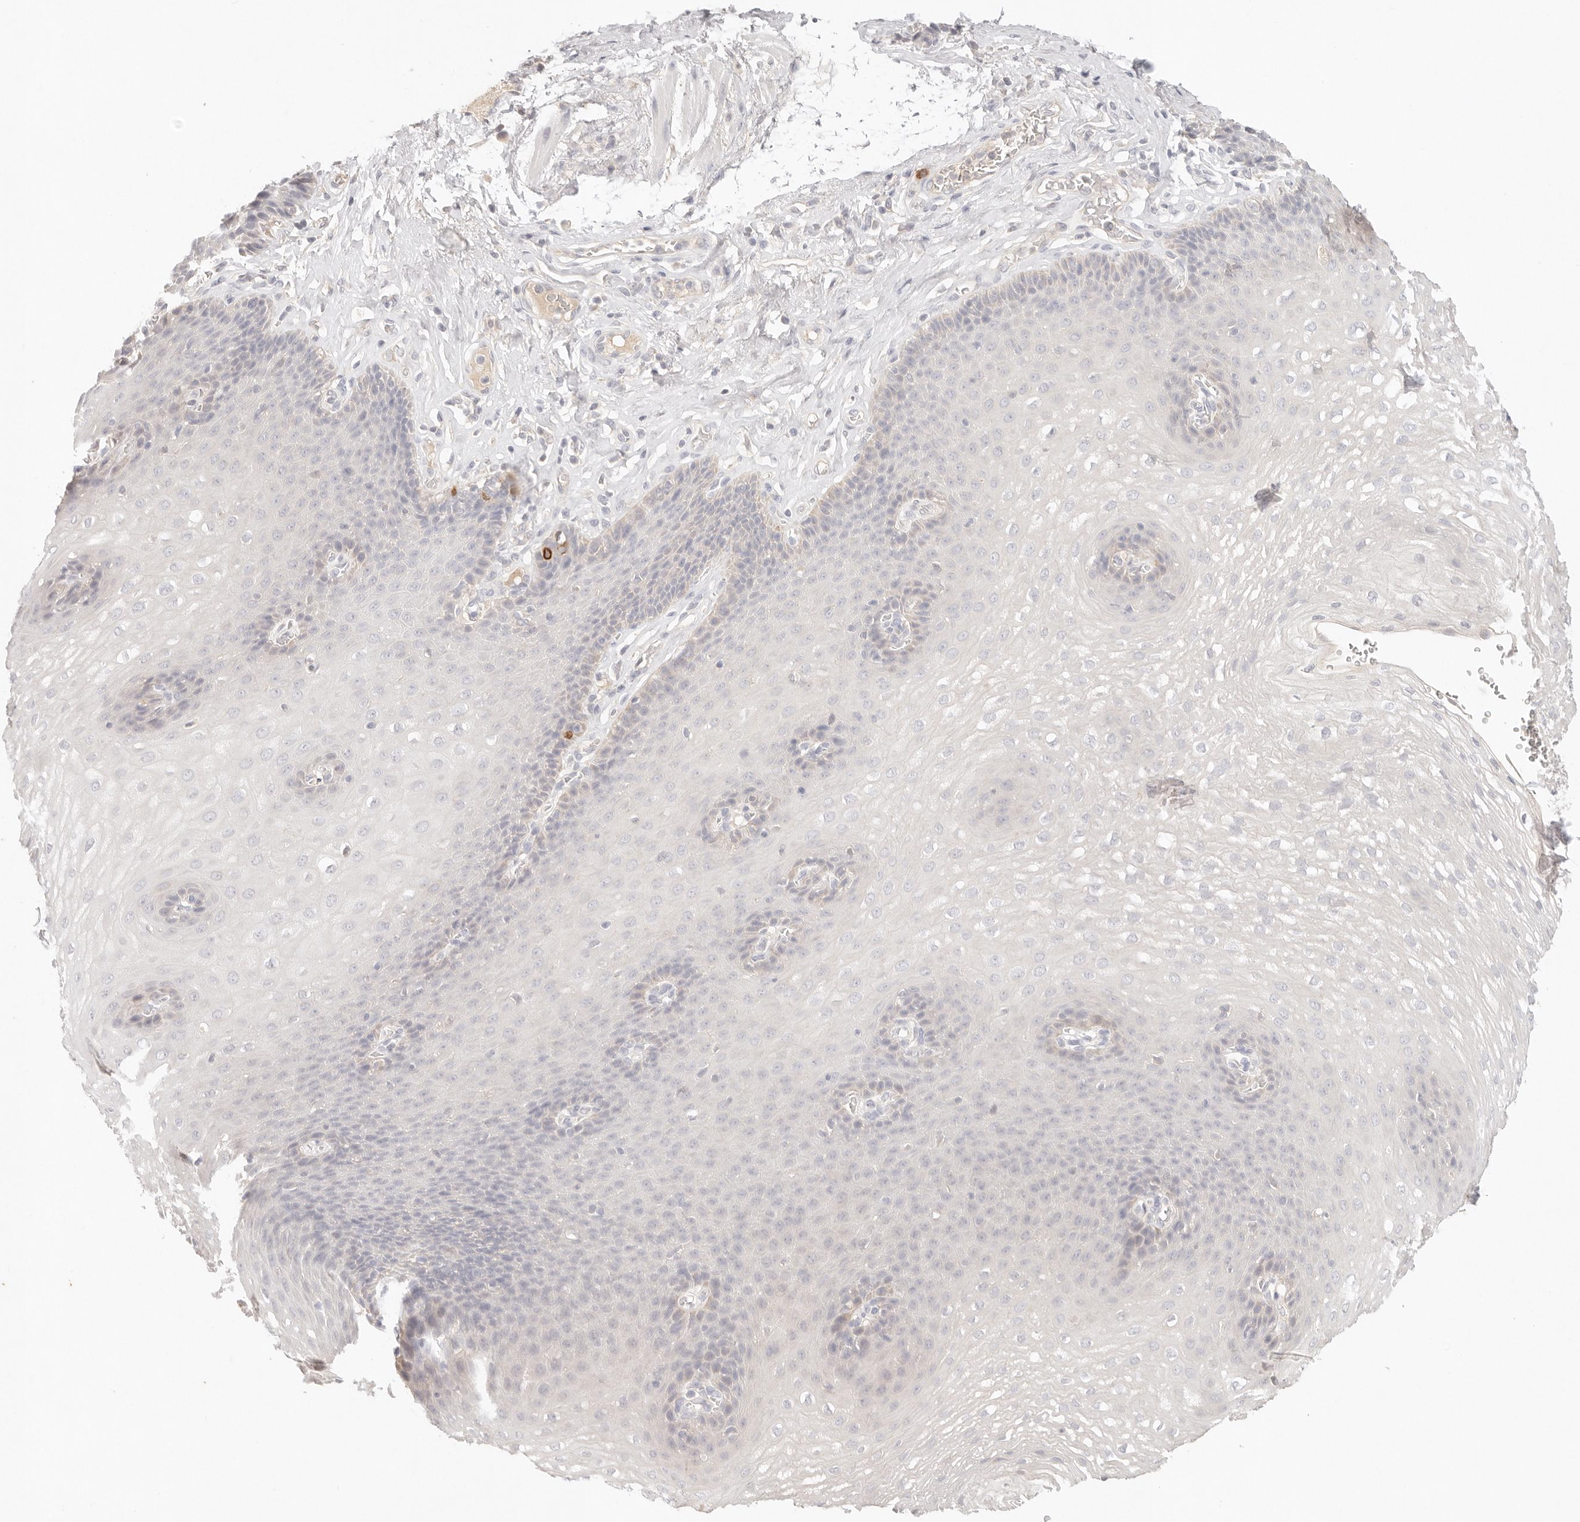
{"staining": {"intensity": "weak", "quantity": "<25%", "location": "cytoplasmic/membranous"}, "tissue": "esophagus", "cell_type": "Squamous epithelial cells", "image_type": "normal", "snomed": [{"axis": "morphology", "description": "Normal tissue, NOS"}, {"axis": "topography", "description": "Esophagus"}], "caption": "Immunohistochemical staining of benign human esophagus demonstrates no significant expression in squamous epithelial cells. (DAB (3,3'-diaminobenzidine) immunohistochemistry visualized using brightfield microscopy, high magnification).", "gene": "SPHK1", "patient": {"sex": "female", "age": 66}}